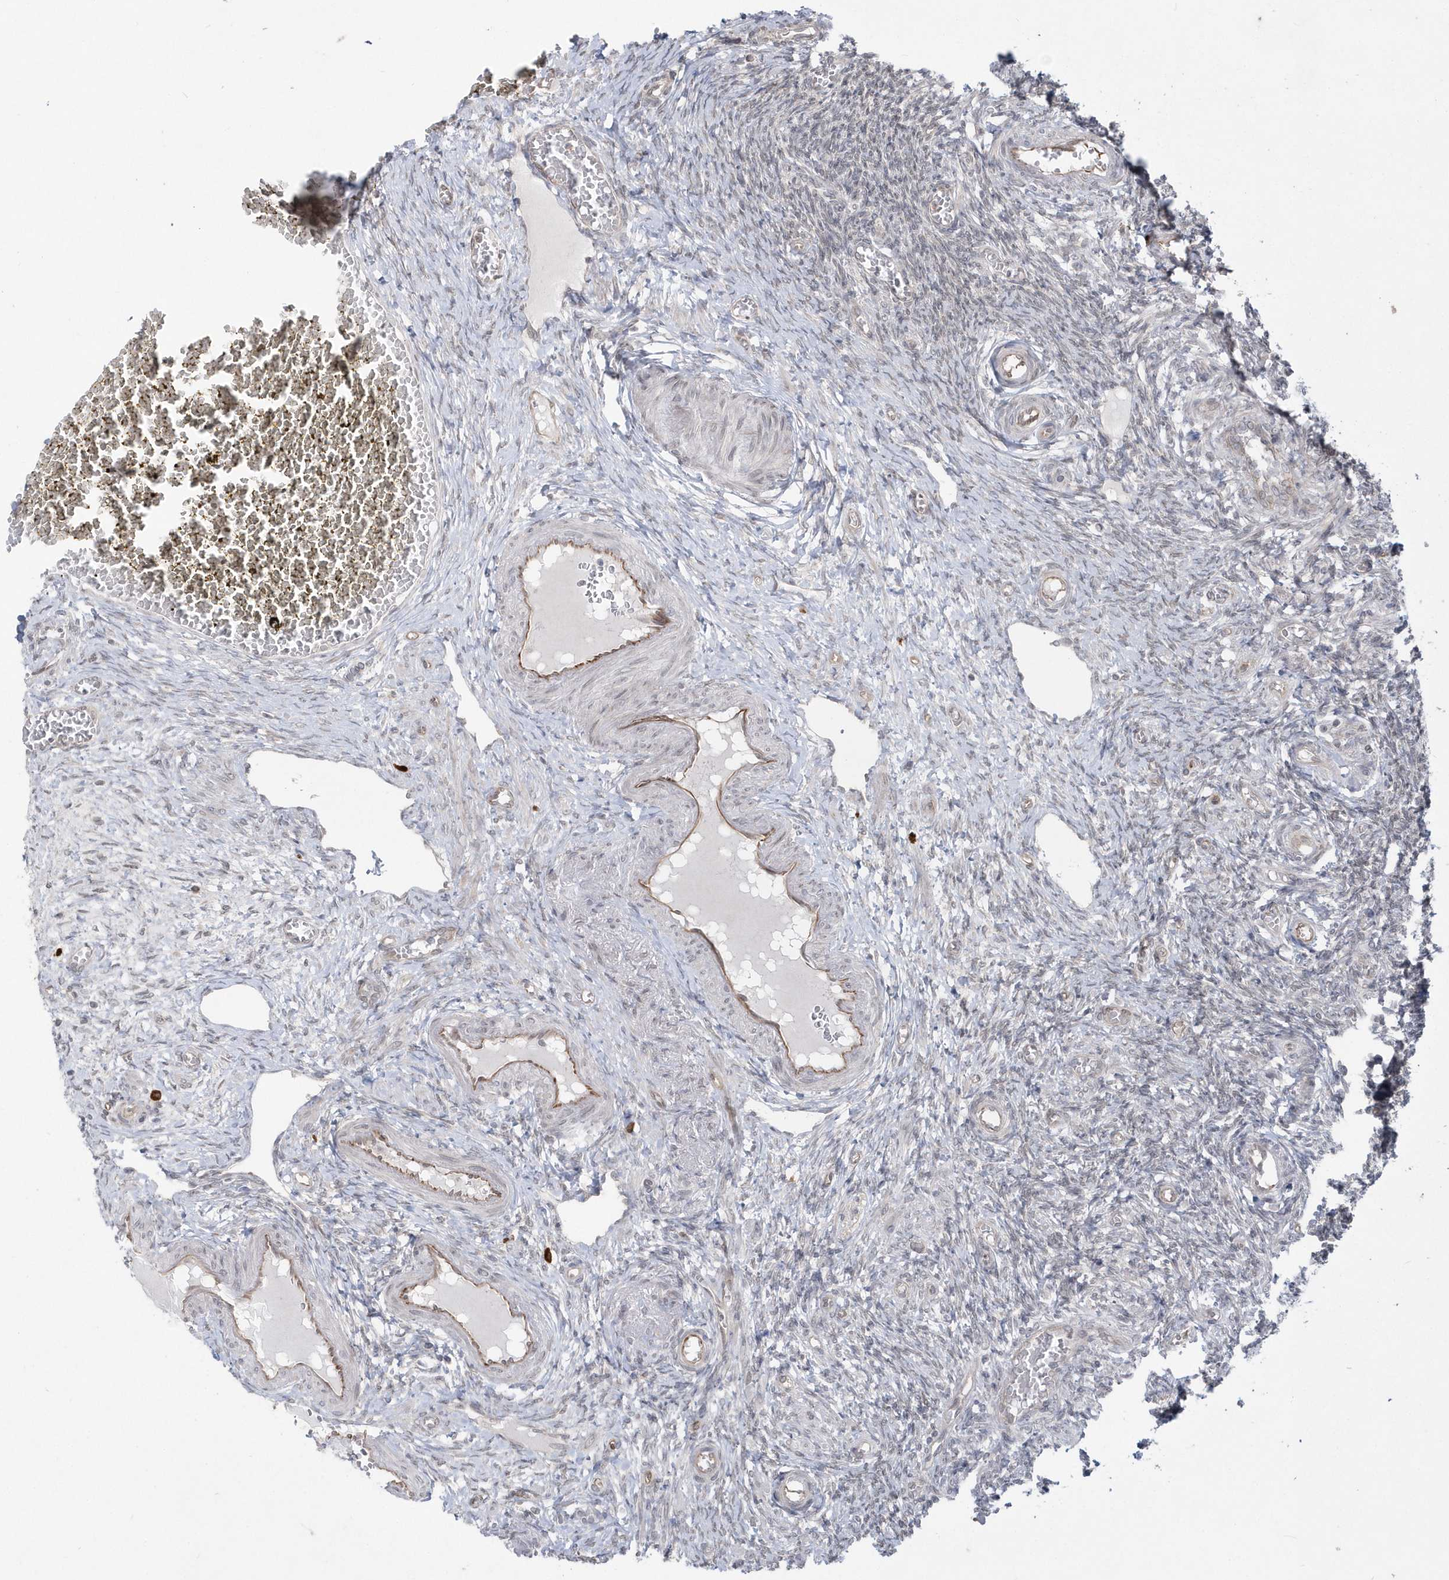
{"staining": {"intensity": "negative", "quantity": "none", "location": "none"}, "tissue": "ovary", "cell_type": "Ovarian stroma cells", "image_type": "normal", "snomed": [{"axis": "morphology", "description": "Normal tissue, NOS"}, {"axis": "topography", "description": "Ovary"}], "caption": "This is an immunohistochemistry (IHC) image of normal ovary. There is no staining in ovarian stroma cells.", "gene": "DHX57", "patient": {"sex": "female", "age": 27}}